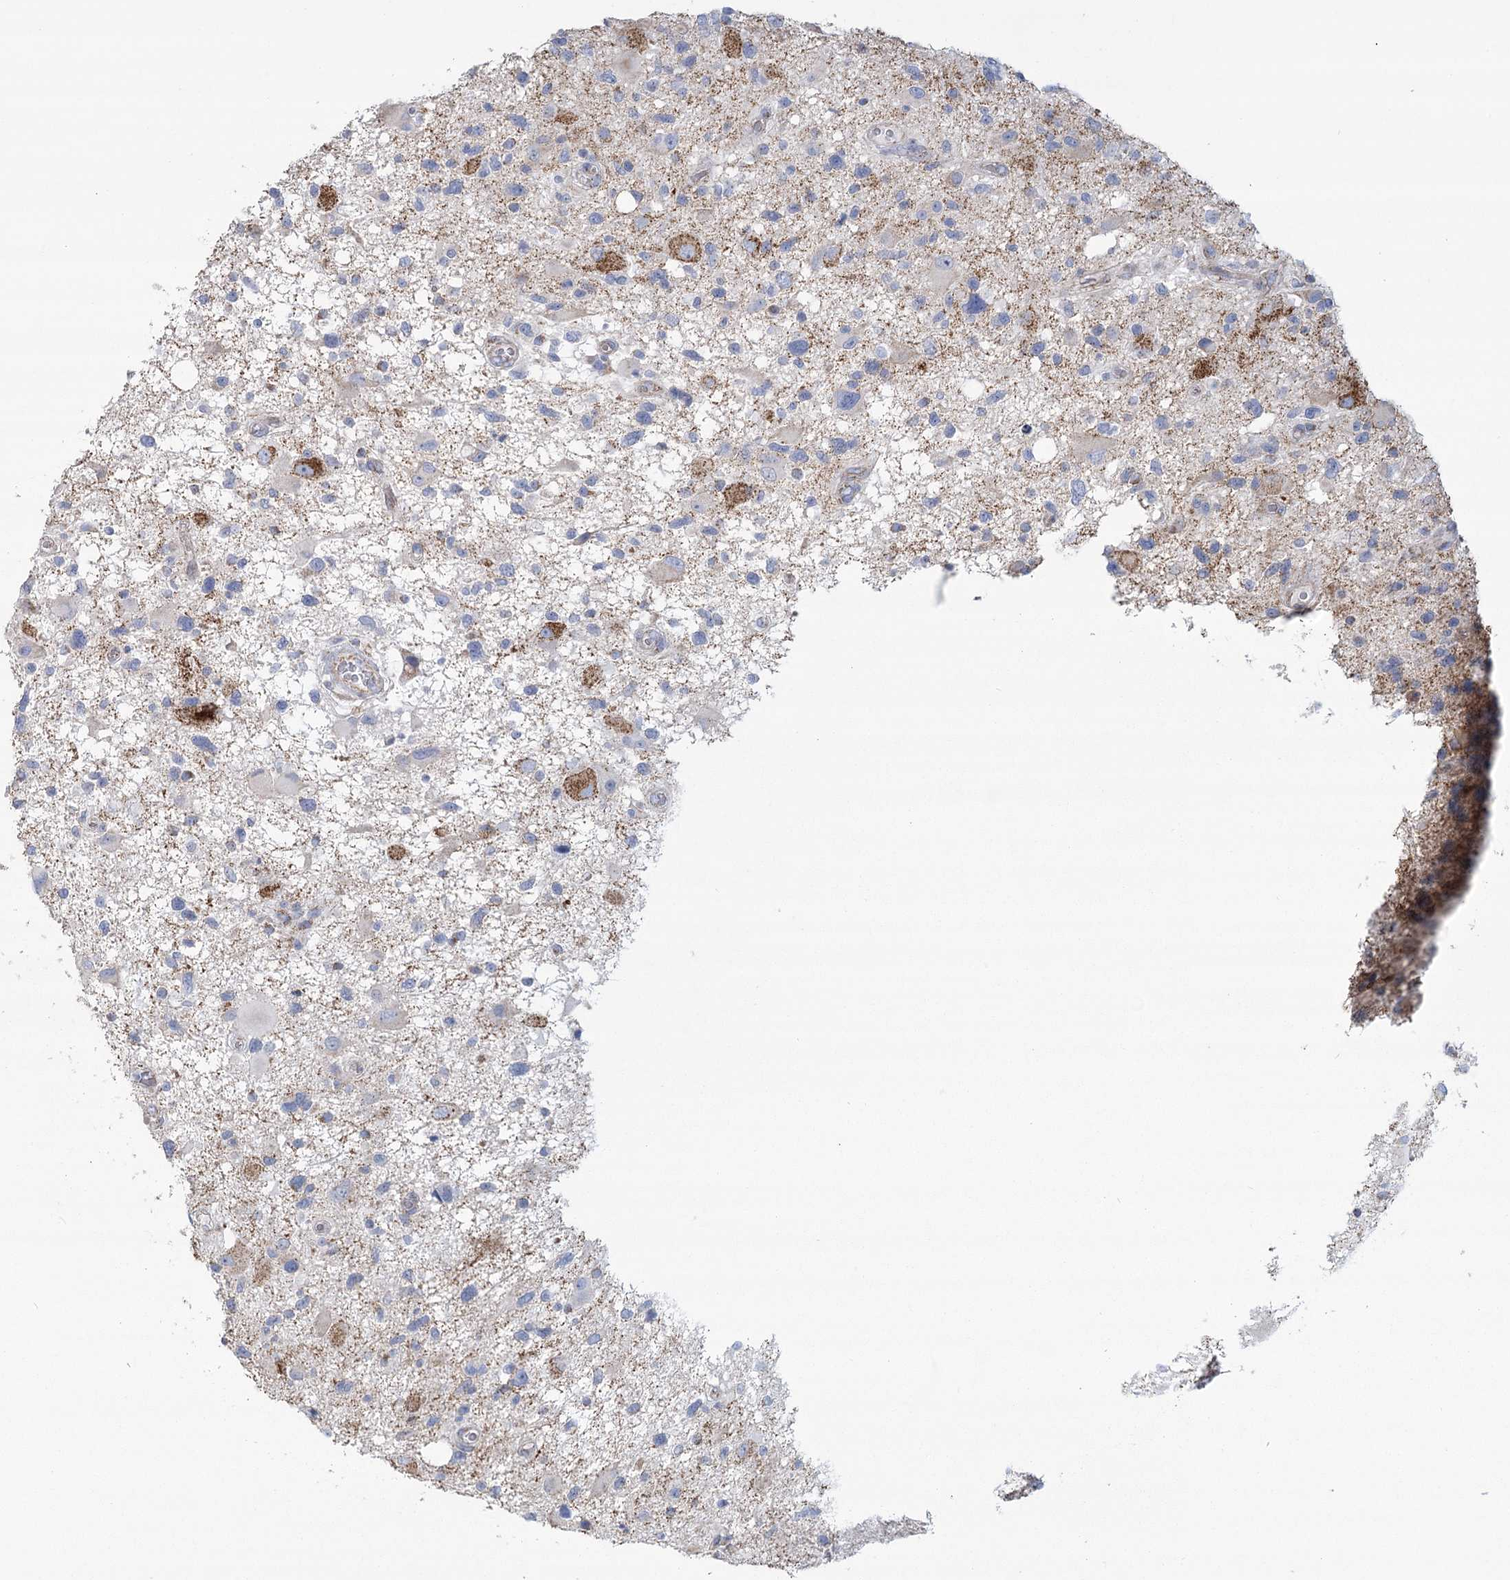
{"staining": {"intensity": "negative", "quantity": "none", "location": "none"}, "tissue": "glioma", "cell_type": "Tumor cells", "image_type": "cancer", "snomed": [{"axis": "morphology", "description": "Glioma, malignant, High grade"}, {"axis": "topography", "description": "Brain"}], "caption": "The immunohistochemistry (IHC) histopathology image has no significant staining in tumor cells of high-grade glioma (malignant) tissue.", "gene": "SNX7", "patient": {"sex": "male", "age": 33}}